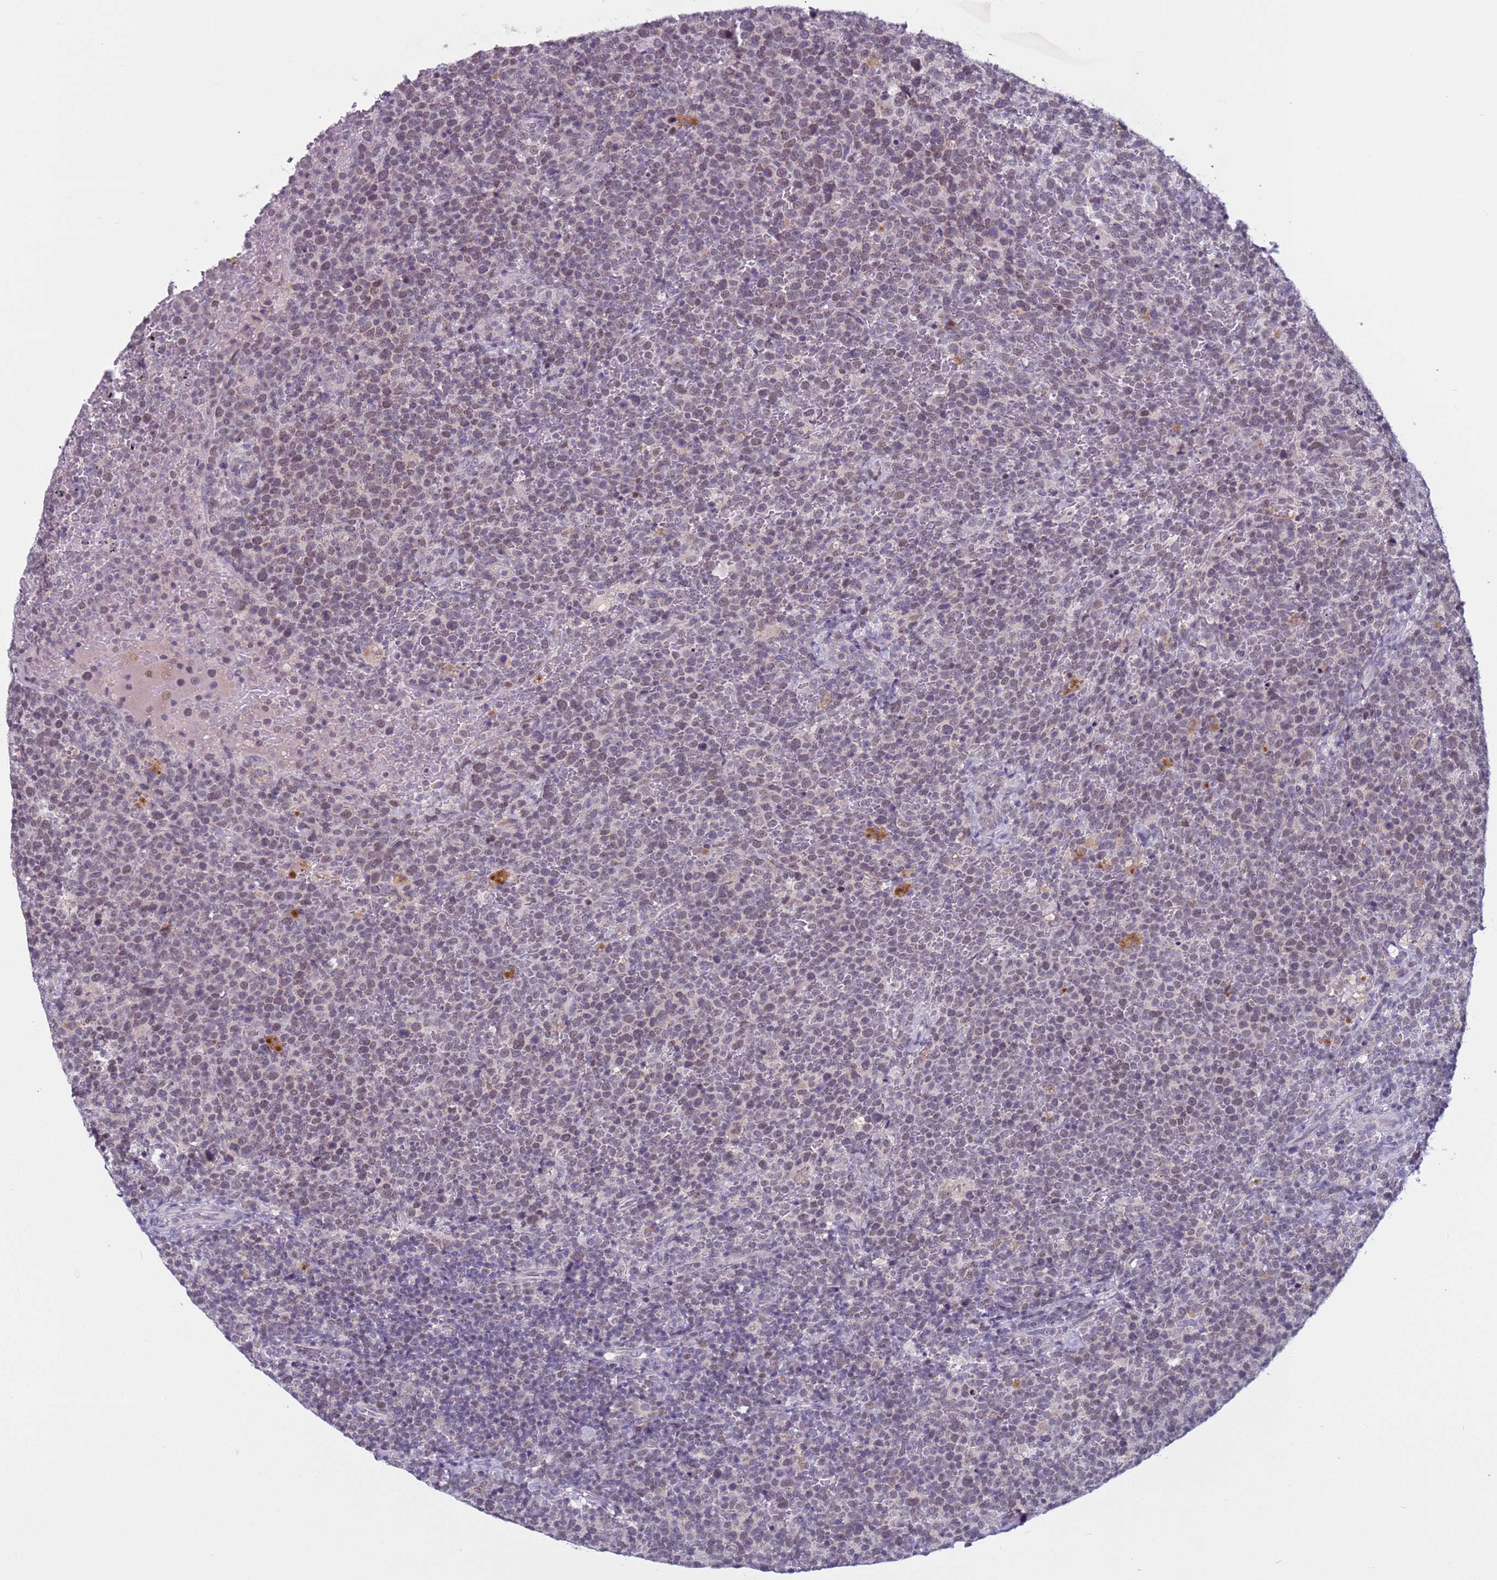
{"staining": {"intensity": "negative", "quantity": "none", "location": "none"}, "tissue": "lymphoma", "cell_type": "Tumor cells", "image_type": "cancer", "snomed": [{"axis": "morphology", "description": "Malignant lymphoma, non-Hodgkin's type, High grade"}, {"axis": "topography", "description": "Lymph node"}], "caption": "DAB (3,3'-diaminobenzidine) immunohistochemical staining of high-grade malignant lymphoma, non-Hodgkin's type reveals no significant expression in tumor cells.", "gene": "CDK2AP2", "patient": {"sex": "male", "age": 61}}